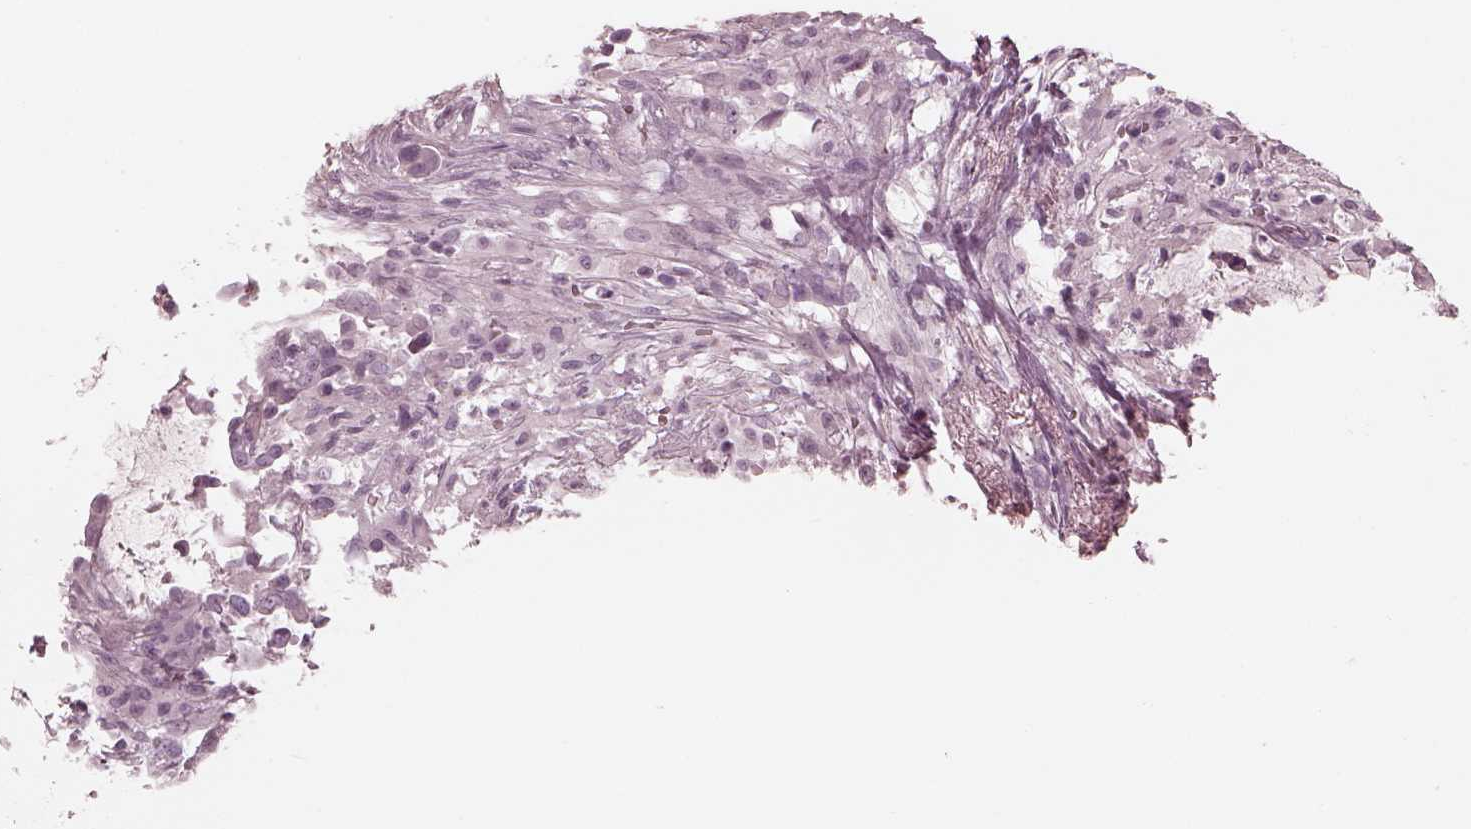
{"staining": {"intensity": "negative", "quantity": "none", "location": "none"}, "tissue": "pancreatic cancer", "cell_type": "Tumor cells", "image_type": "cancer", "snomed": [{"axis": "morphology", "description": "Adenocarcinoma, NOS"}, {"axis": "topography", "description": "Pancreas"}], "caption": "DAB (3,3'-diaminobenzidine) immunohistochemical staining of human adenocarcinoma (pancreatic) displays no significant positivity in tumor cells. (DAB immunohistochemistry (IHC) with hematoxylin counter stain).", "gene": "ADRB3", "patient": {"sex": "male", "age": 61}}